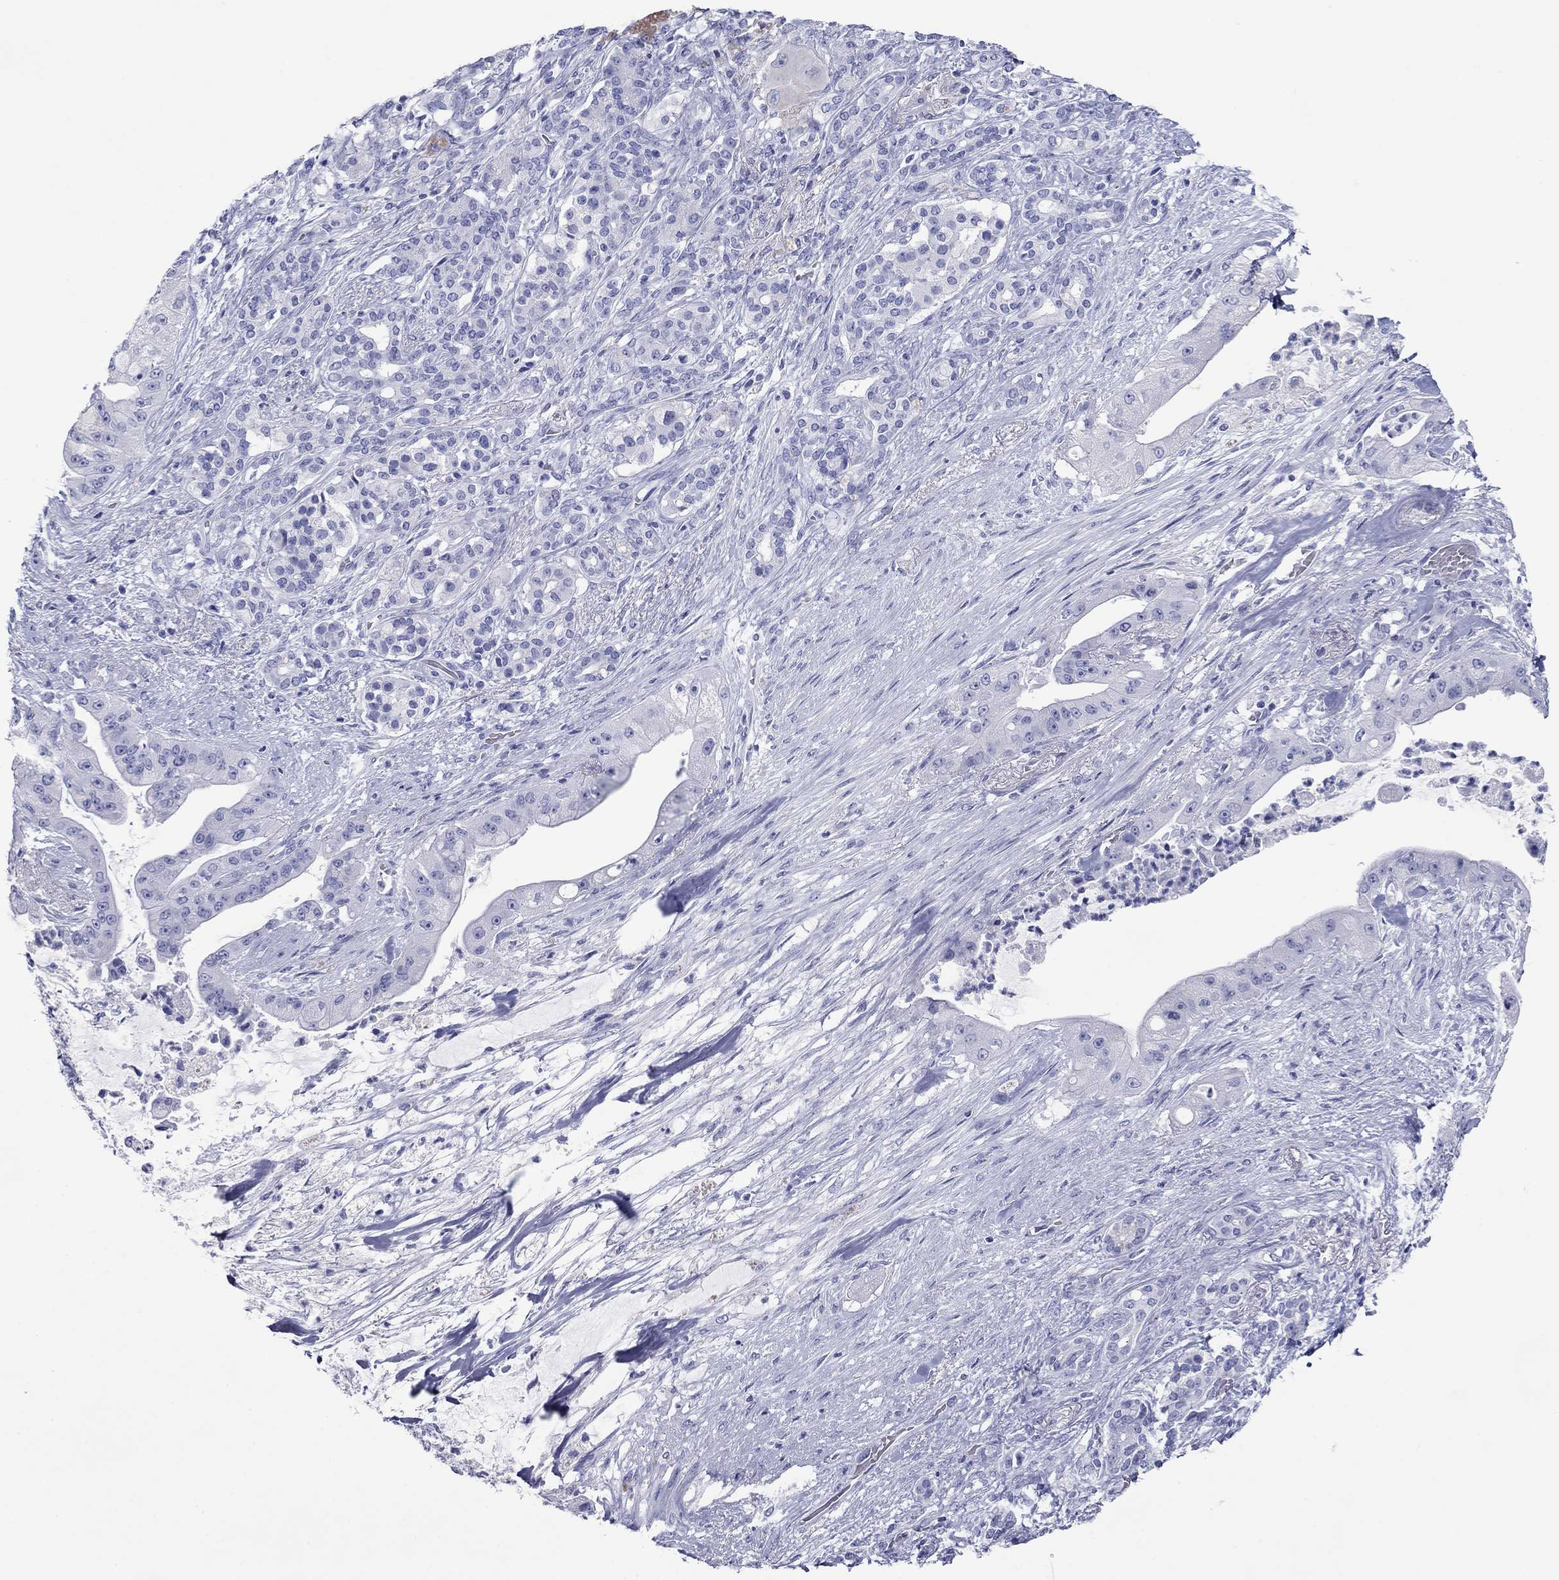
{"staining": {"intensity": "negative", "quantity": "none", "location": "none"}, "tissue": "pancreatic cancer", "cell_type": "Tumor cells", "image_type": "cancer", "snomed": [{"axis": "morphology", "description": "Normal tissue, NOS"}, {"axis": "morphology", "description": "Inflammation, NOS"}, {"axis": "morphology", "description": "Adenocarcinoma, NOS"}, {"axis": "topography", "description": "Pancreas"}], "caption": "Tumor cells show no significant protein expression in pancreatic adenocarcinoma.", "gene": "ATP4A", "patient": {"sex": "male", "age": 57}}